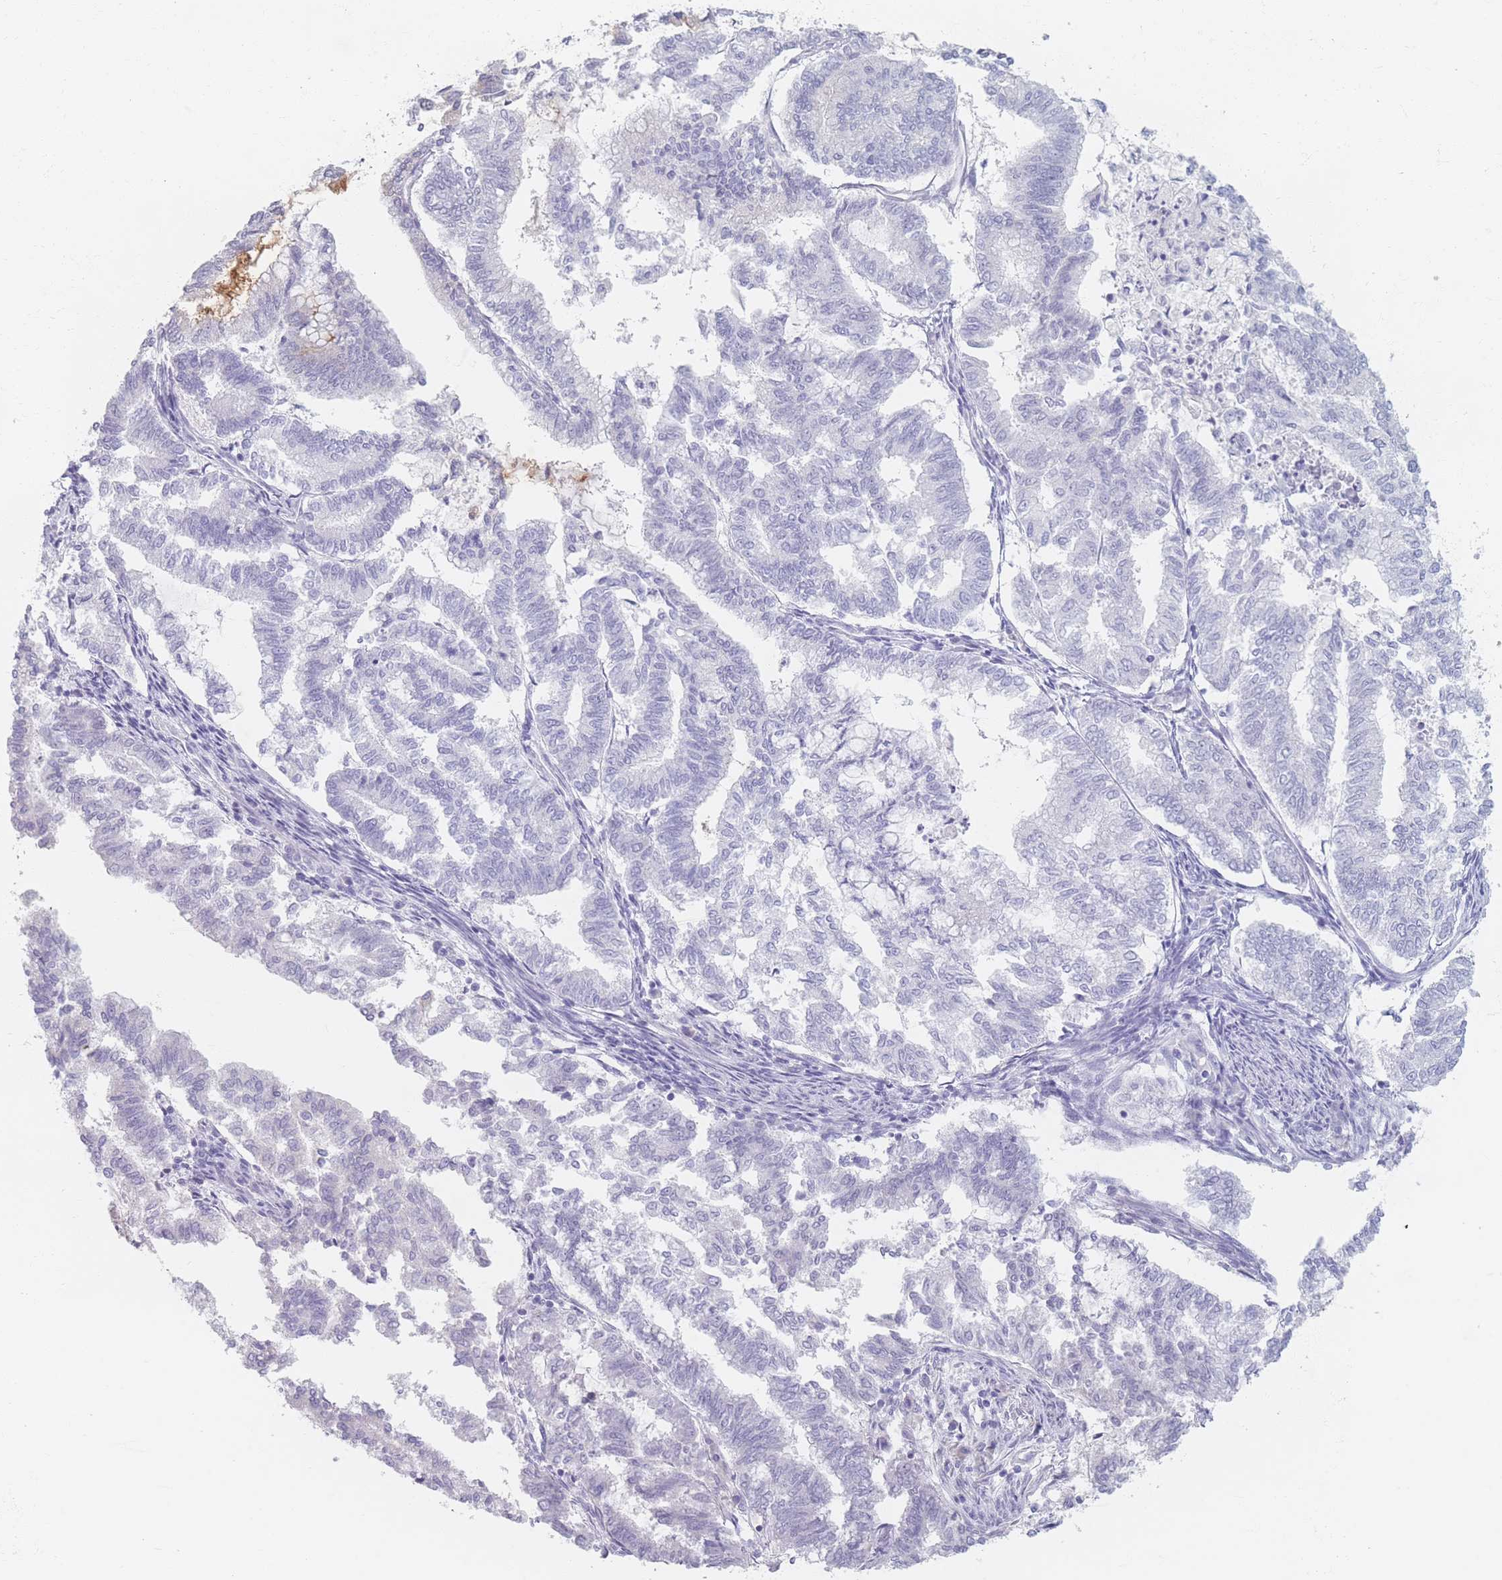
{"staining": {"intensity": "negative", "quantity": "none", "location": "none"}, "tissue": "endometrial cancer", "cell_type": "Tumor cells", "image_type": "cancer", "snomed": [{"axis": "morphology", "description": "Adenocarcinoma, NOS"}, {"axis": "topography", "description": "Endometrium"}], "caption": "Endometrial adenocarcinoma stained for a protein using IHC displays no staining tumor cells.", "gene": "PIGM", "patient": {"sex": "female", "age": 79}}